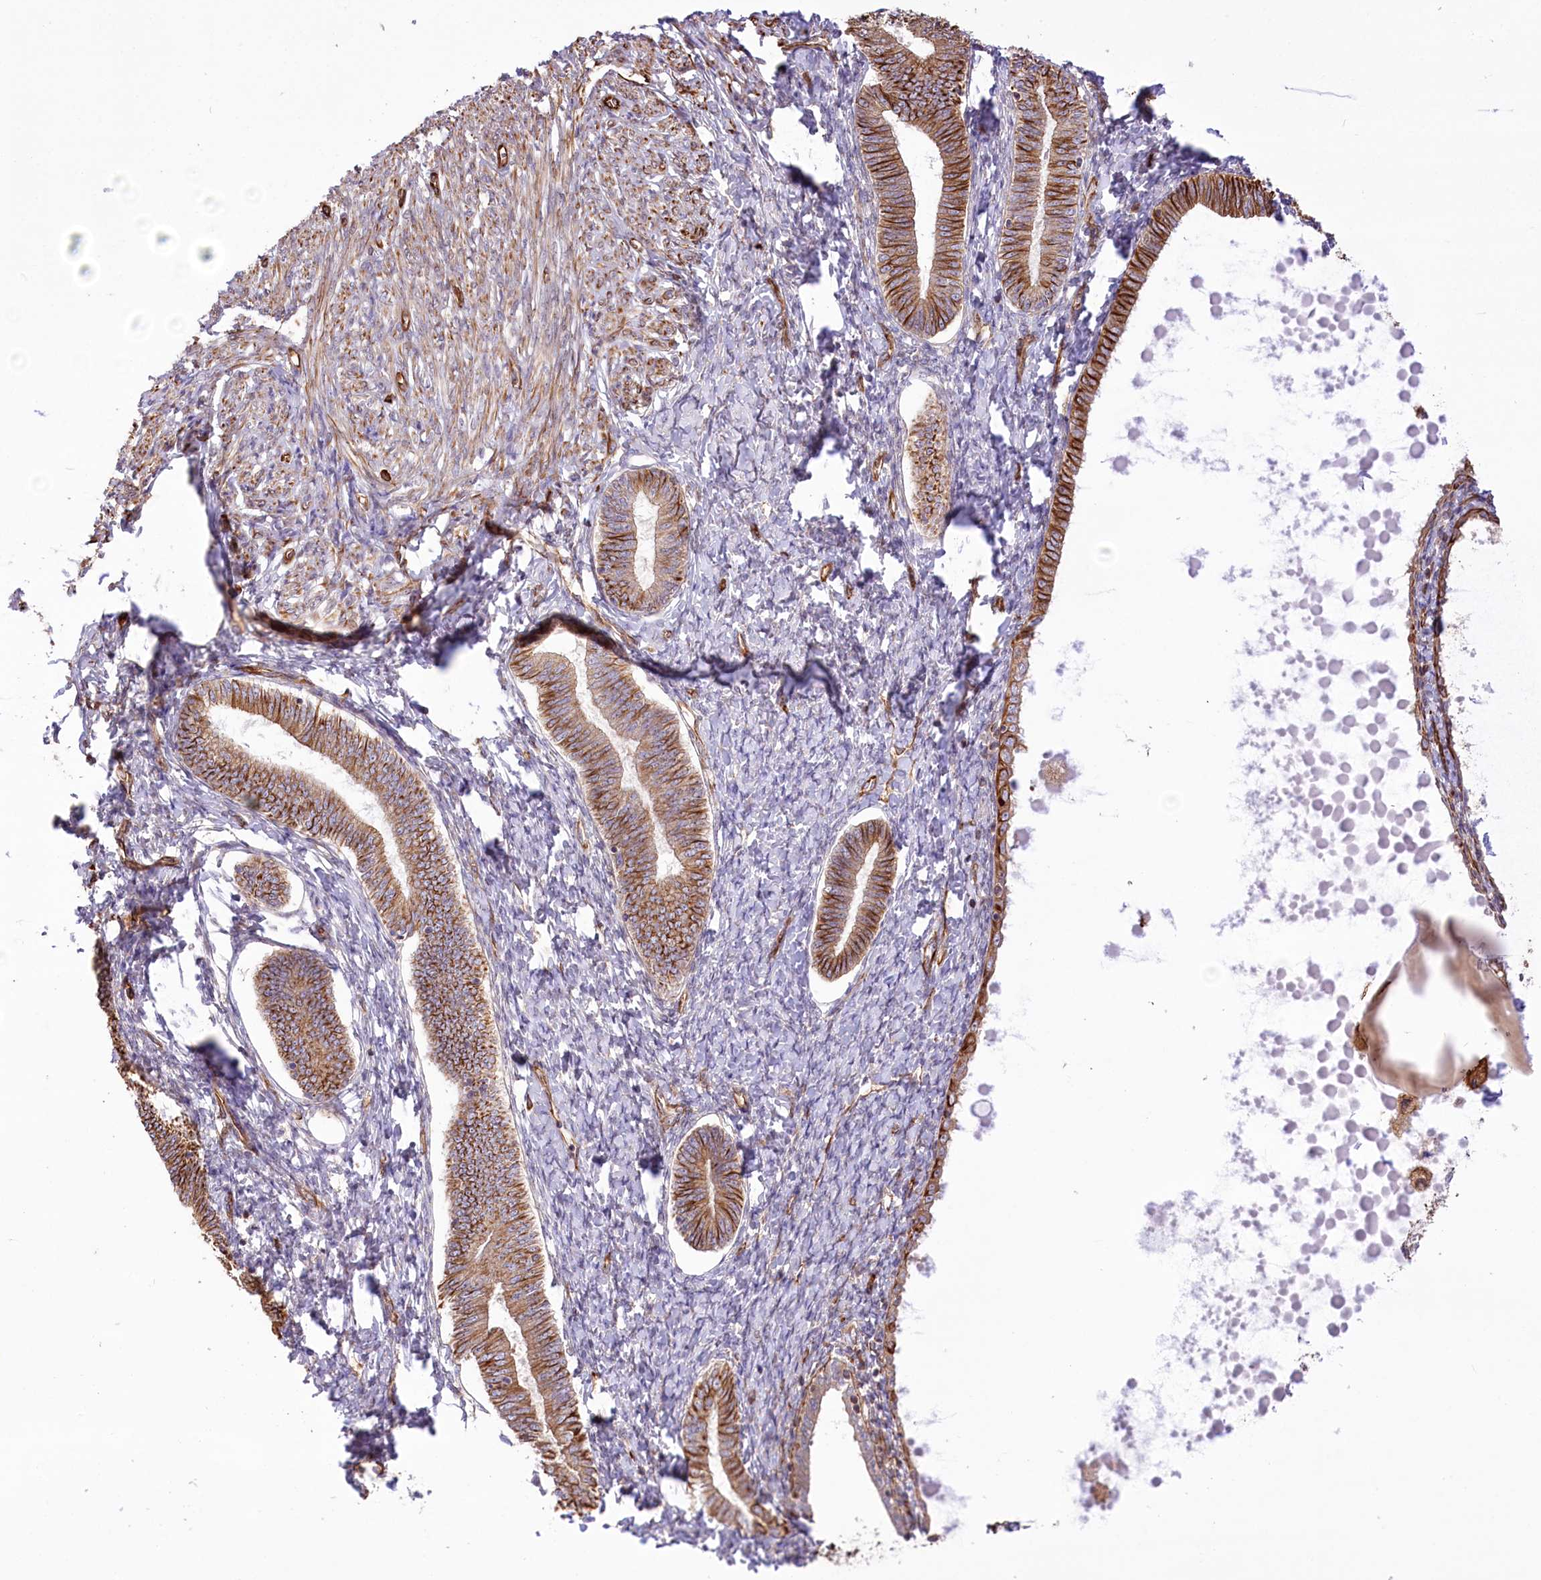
{"staining": {"intensity": "negative", "quantity": "none", "location": "none"}, "tissue": "endometrium", "cell_type": "Cells in endometrial stroma", "image_type": "normal", "snomed": [{"axis": "morphology", "description": "Normal tissue, NOS"}, {"axis": "topography", "description": "Endometrium"}], "caption": "High power microscopy micrograph of an immunohistochemistry (IHC) micrograph of benign endometrium, revealing no significant positivity in cells in endometrial stroma.", "gene": "TTC1", "patient": {"sex": "female", "age": 72}}